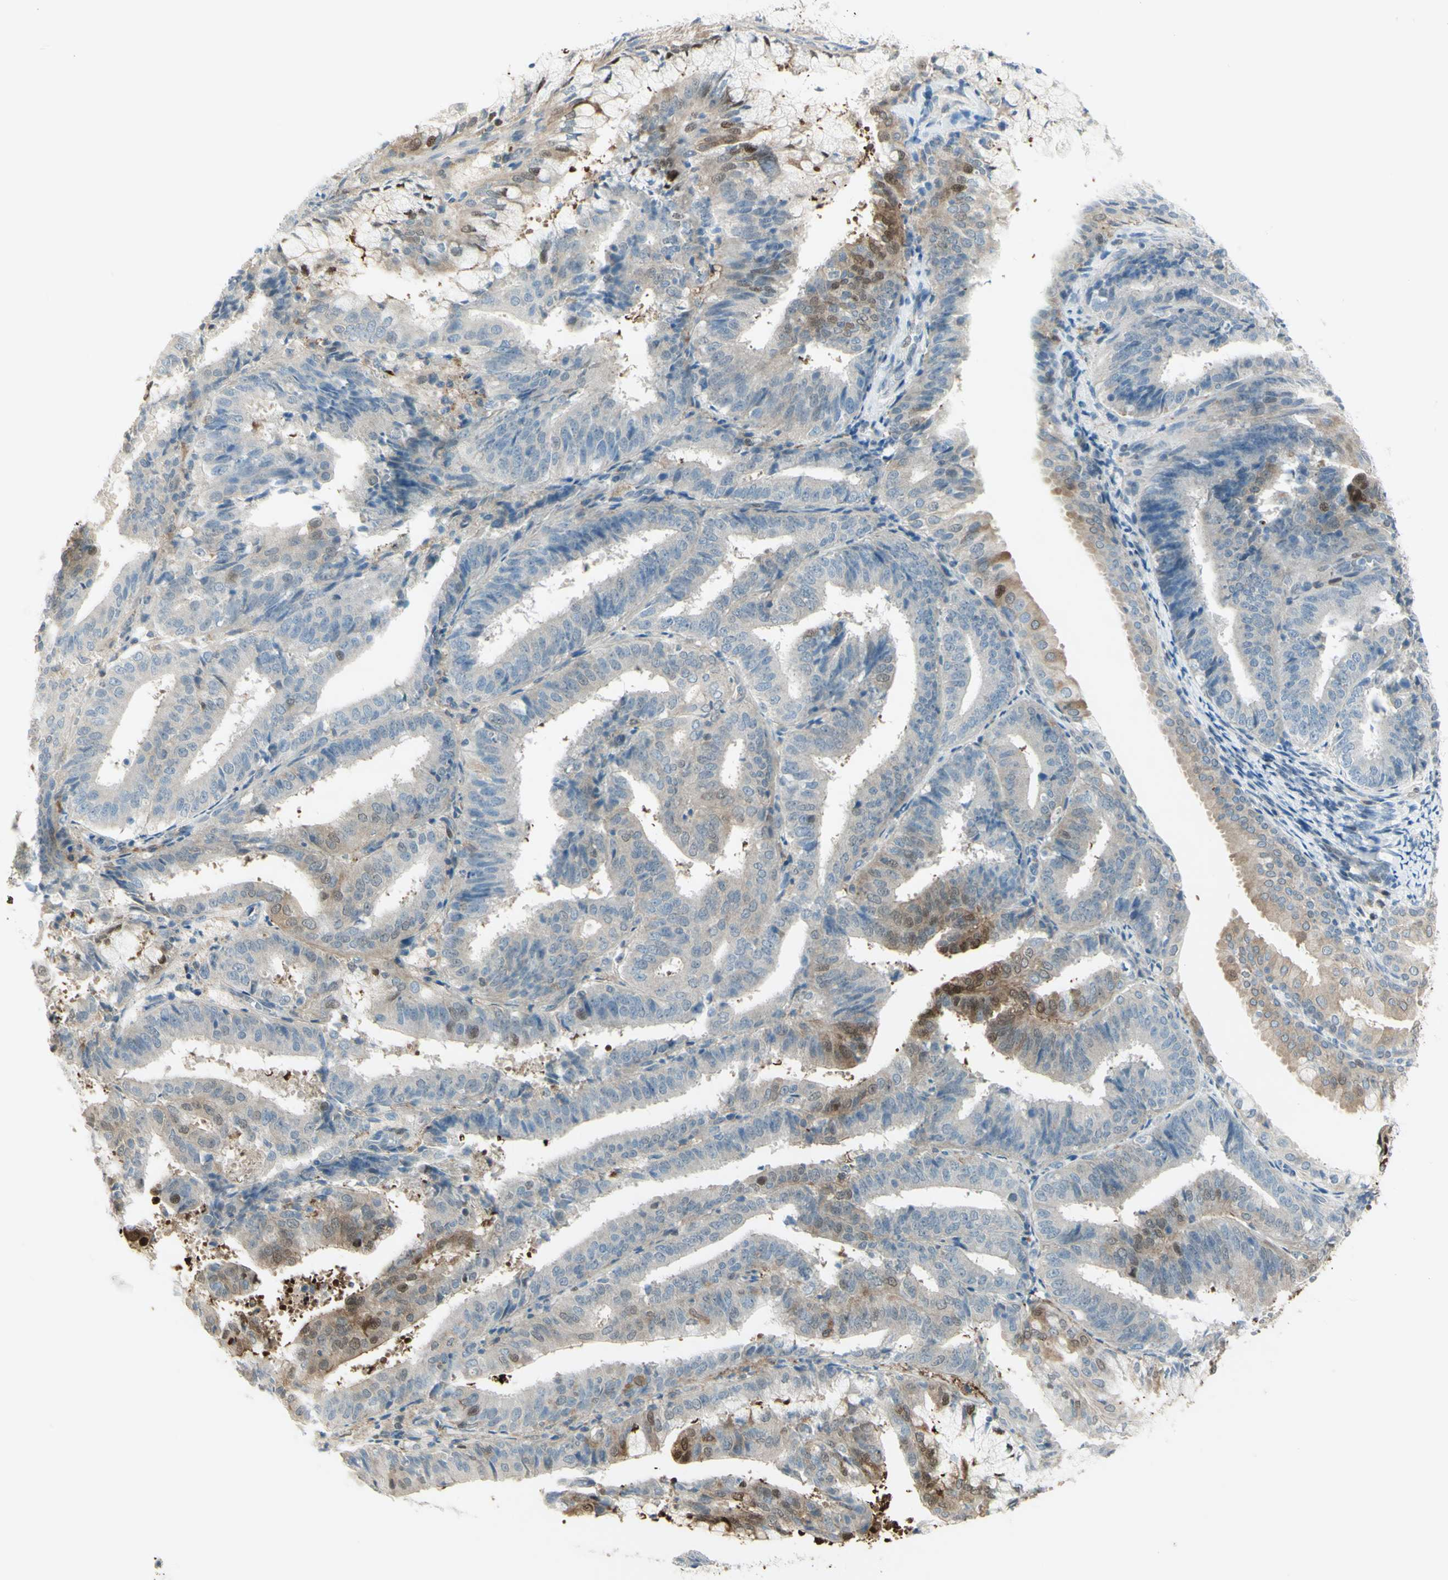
{"staining": {"intensity": "moderate", "quantity": "<25%", "location": "cytoplasmic/membranous,nuclear"}, "tissue": "endometrial cancer", "cell_type": "Tumor cells", "image_type": "cancer", "snomed": [{"axis": "morphology", "description": "Adenocarcinoma, NOS"}, {"axis": "topography", "description": "Endometrium"}], "caption": "Adenocarcinoma (endometrial) stained with a brown dye demonstrates moderate cytoplasmic/membranous and nuclear positive staining in approximately <25% of tumor cells.", "gene": "C1orf159", "patient": {"sex": "female", "age": 63}}